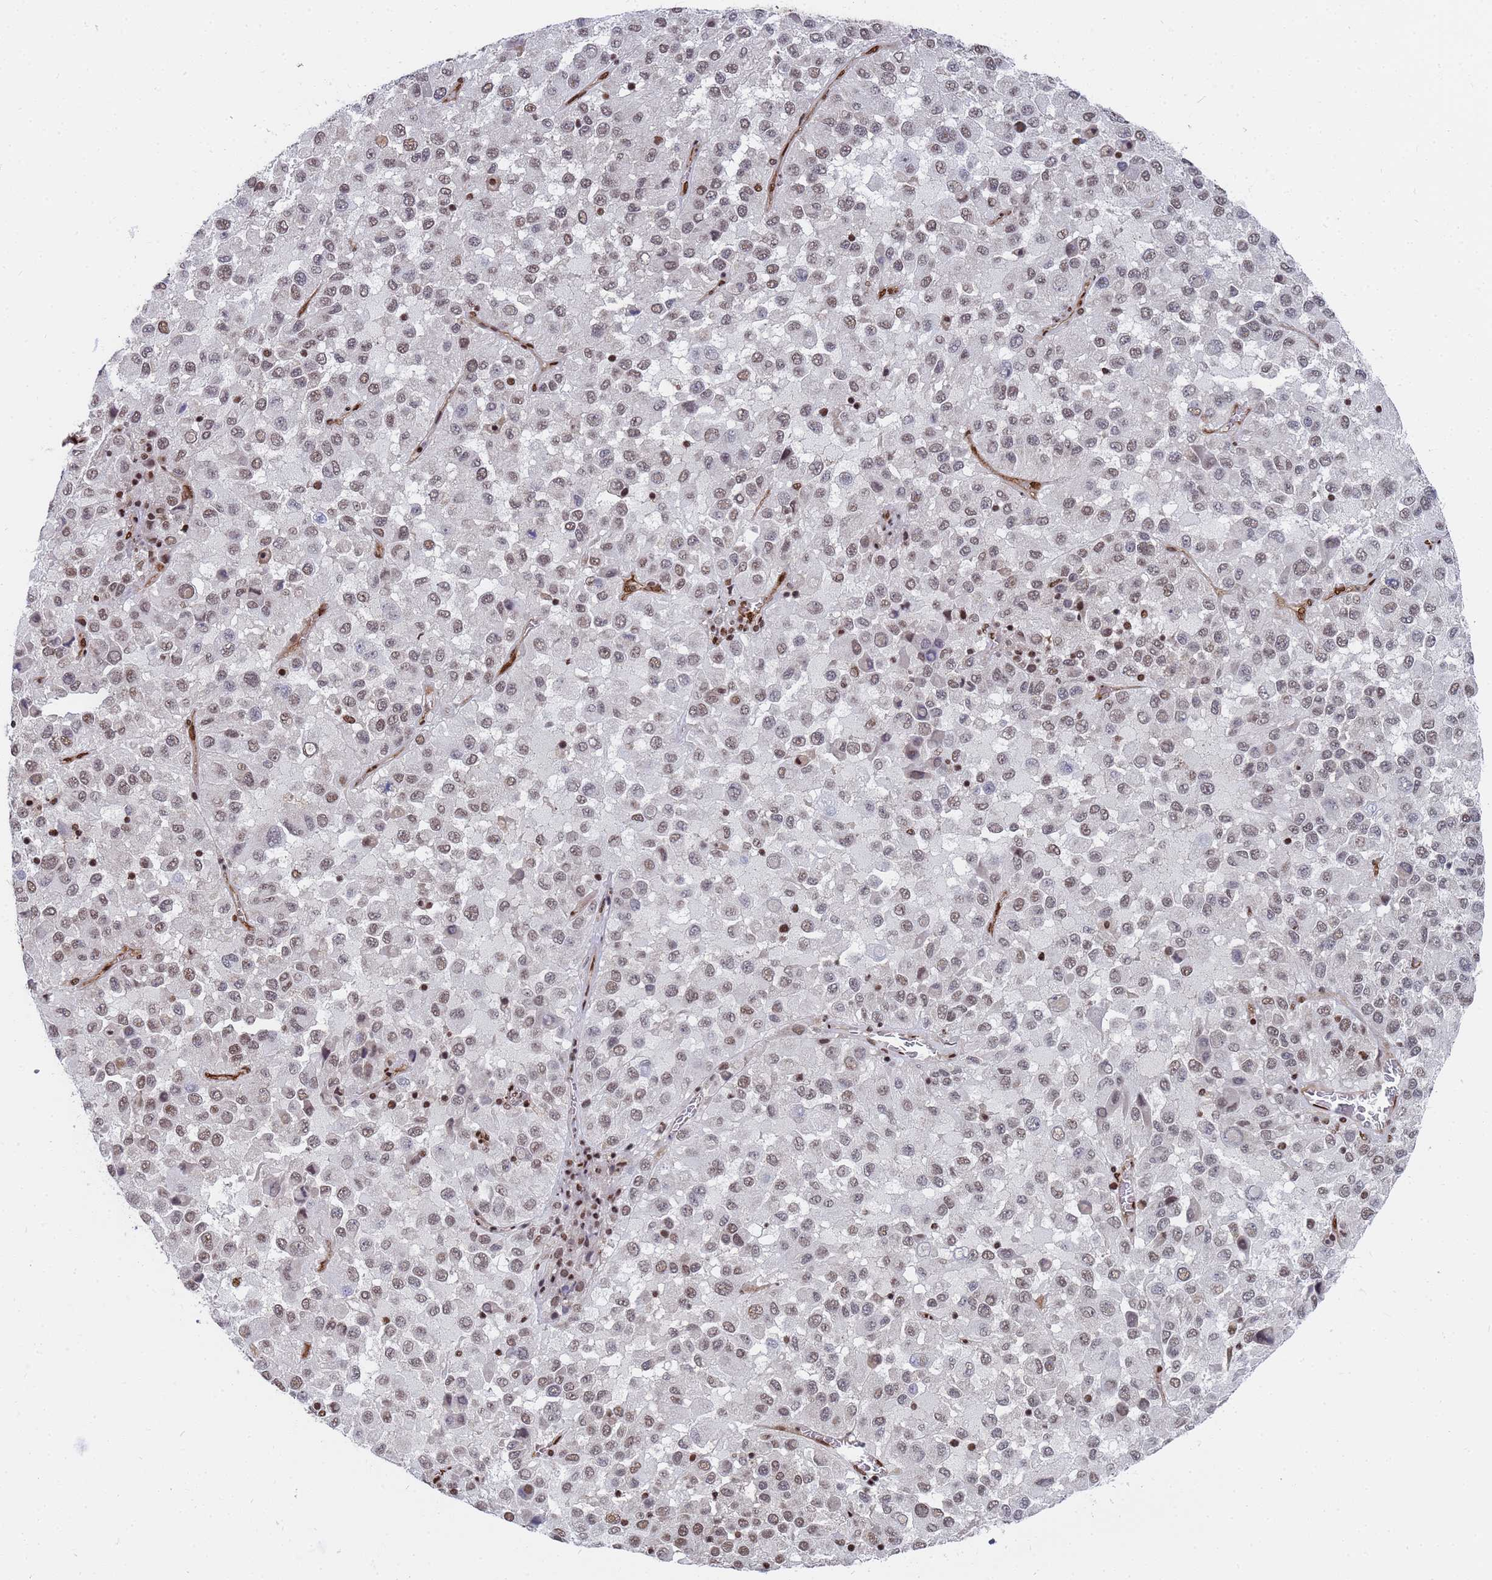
{"staining": {"intensity": "weak", "quantity": ">75%", "location": "nuclear"}, "tissue": "melanoma", "cell_type": "Tumor cells", "image_type": "cancer", "snomed": [{"axis": "morphology", "description": "Malignant melanoma, Metastatic site"}, {"axis": "topography", "description": "Lung"}], "caption": "Protein staining of melanoma tissue demonstrates weak nuclear positivity in approximately >75% of tumor cells. The protein is shown in brown color, while the nuclei are stained blue.", "gene": "RAVER2", "patient": {"sex": "male", "age": 64}}